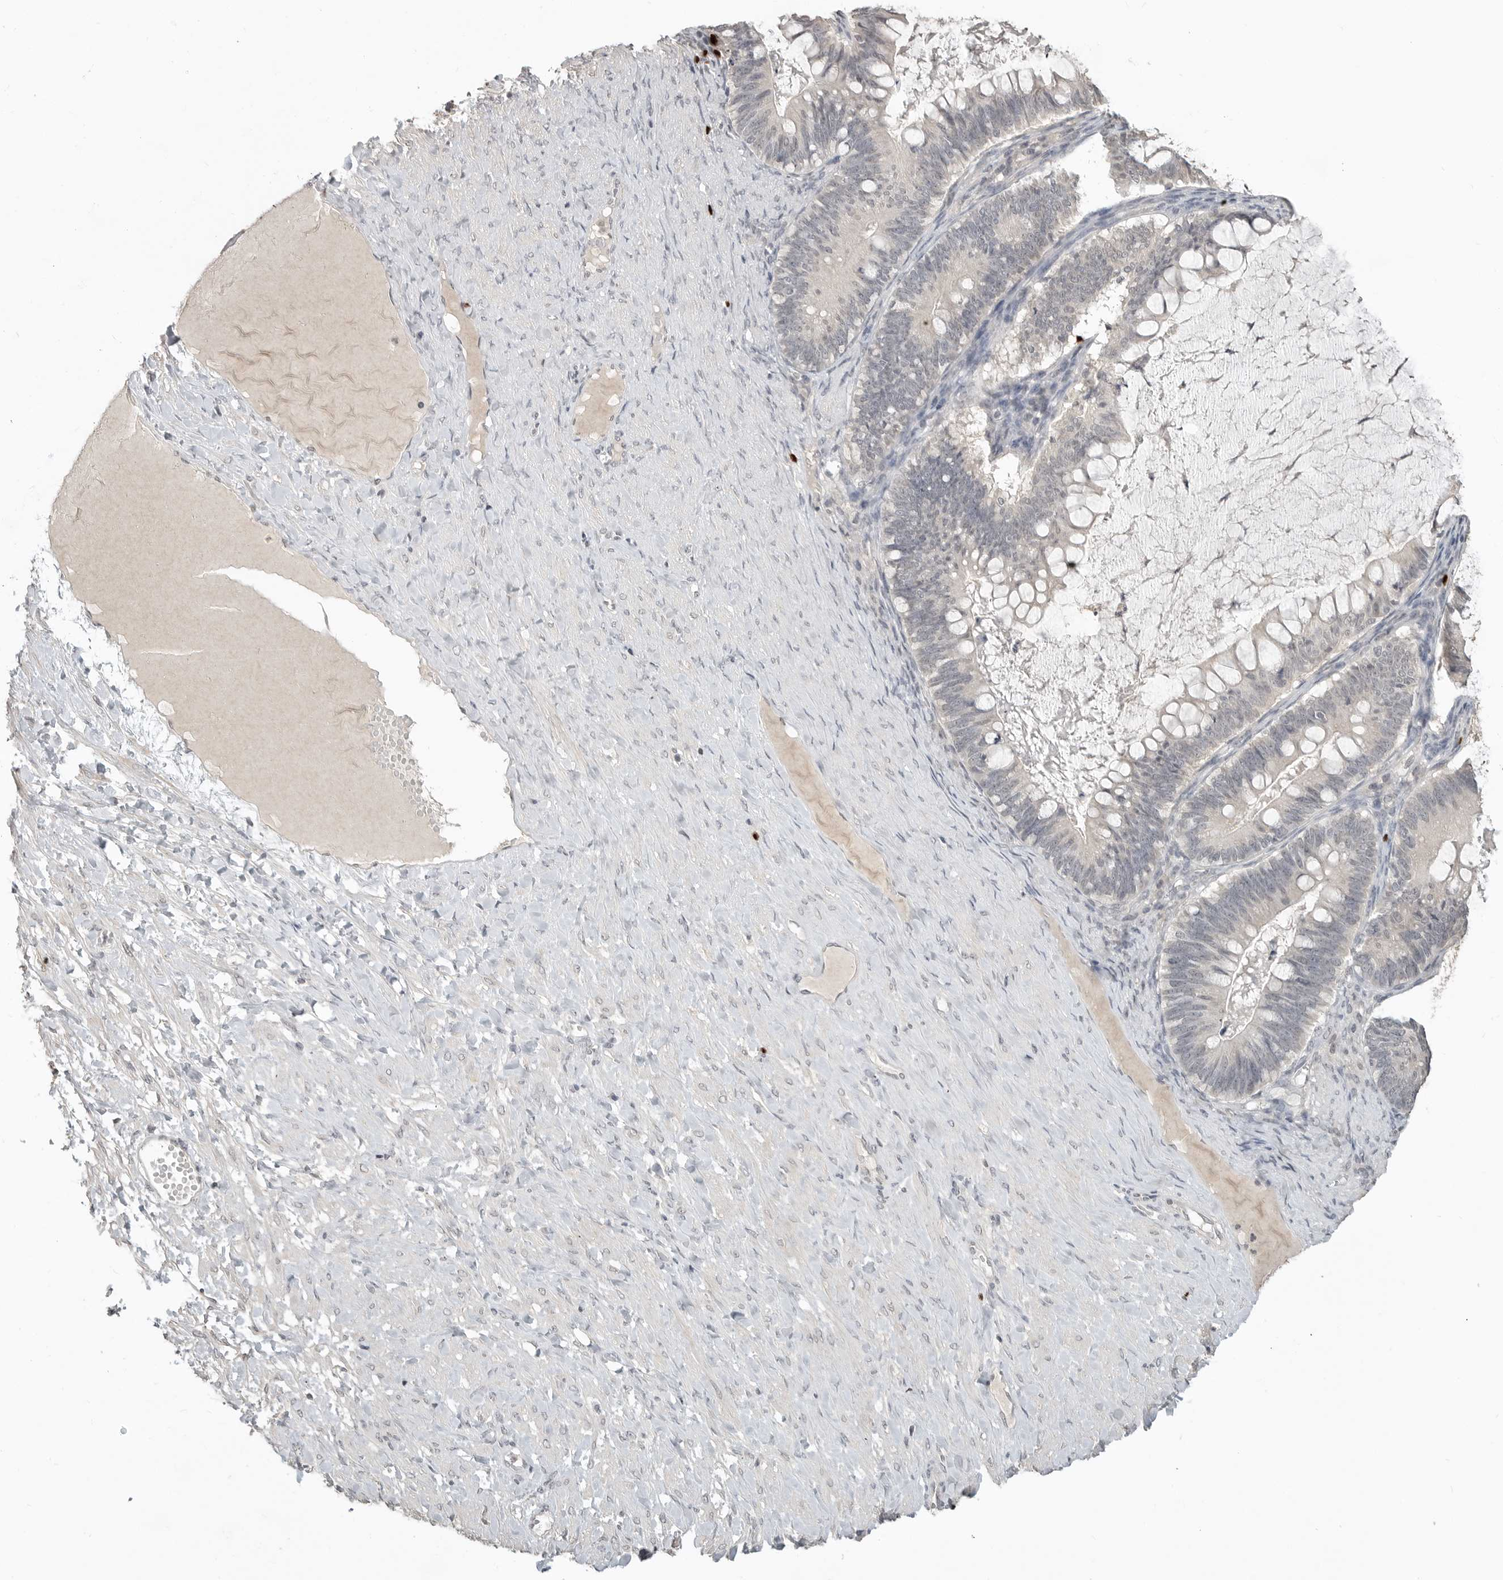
{"staining": {"intensity": "negative", "quantity": "none", "location": "none"}, "tissue": "ovarian cancer", "cell_type": "Tumor cells", "image_type": "cancer", "snomed": [{"axis": "morphology", "description": "Cystadenocarcinoma, mucinous, NOS"}, {"axis": "topography", "description": "Ovary"}], "caption": "Immunohistochemistry (IHC) of ovarian cancer (mucinous cystadenocarcinoma) demonstrates no positivity in tumor cells. (Brightfield microscopy of DAB (3,3'-diaminobenzidine) immunohistochemistry at high magnification).", "gene": "FOXP3", "patient": {"sex": "female", "age": 61}}